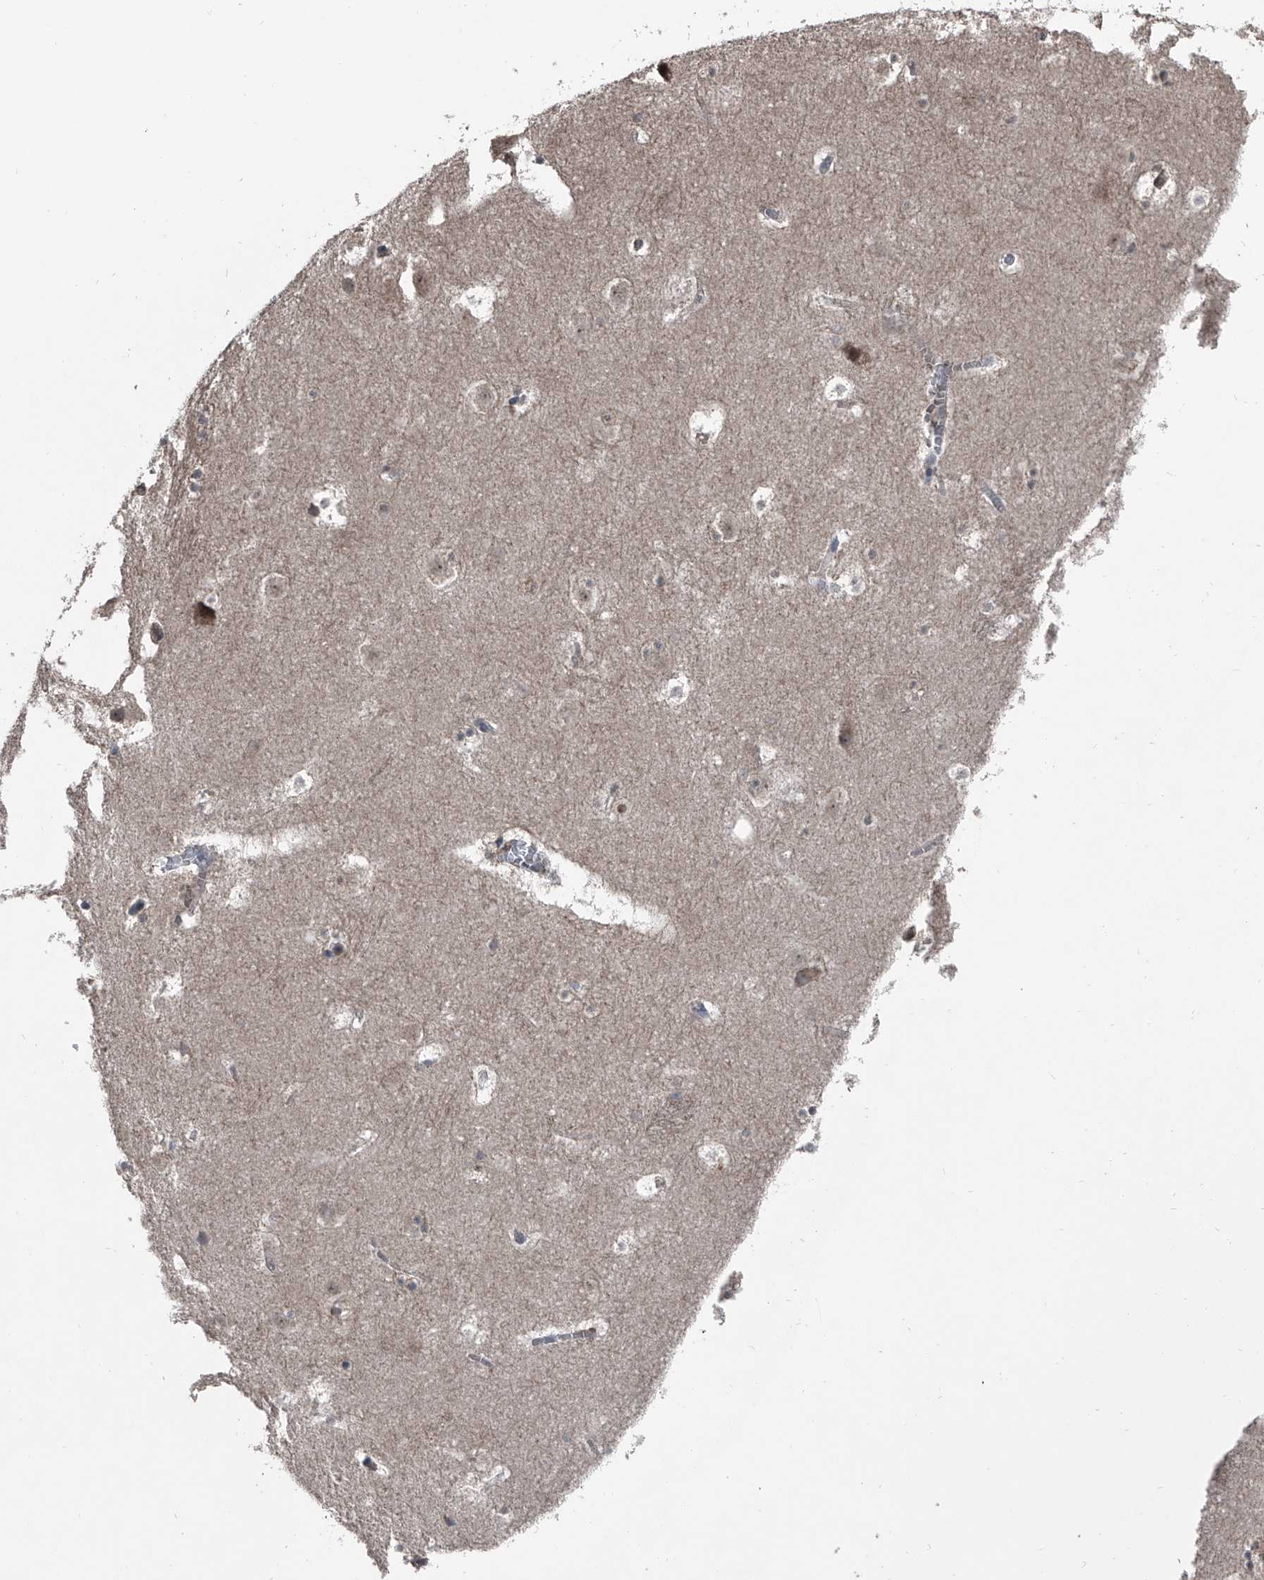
{"staining": {"intensity": "negative", "quantity": "none", "location": "none"}, "tissue": "caudate", "cell_type": "Glial cells", "image_type": "normal", "snomed": [{"axis": "morphology", "description": "Normal tissue, NOS"}, {"axis": "topography", "description": "Lateral ventricle wall"}], "caption": "Micrograph shows no significant protein positivity in glial cells of unremarkable caudate.", "gene": "PIP5K1A", "patient": {"sex": "male", "age": 45}}